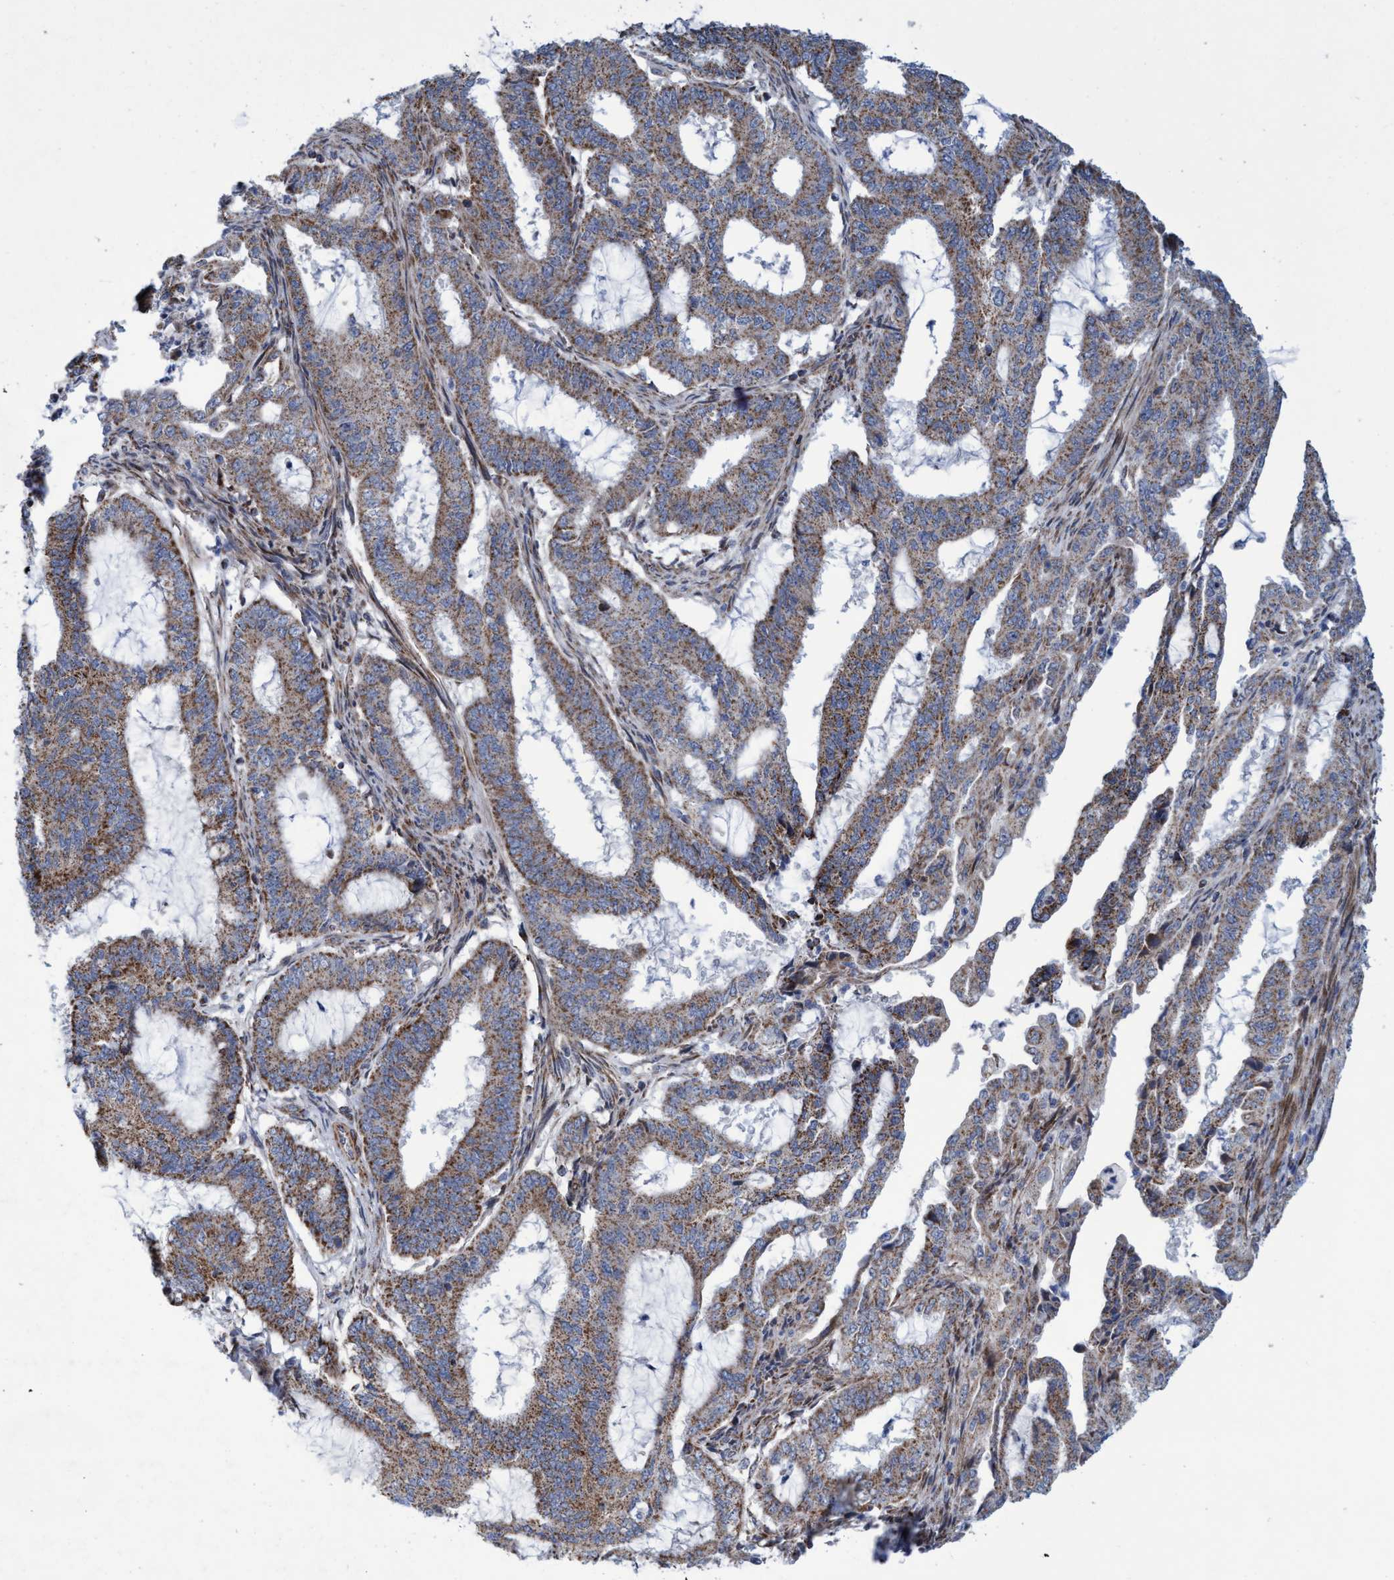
{"staining": {"intensity": "moderate", "quantity": ">75%", "location": "cytoplasmic/membranous"}, "tissue": "endometrial cancer", "cell_type": "Tumor cells", "image_type": "cancer", "snomed": [{"axis": "morphology", "description": "Adenocarcinoma, NOS"}, {"axis": "topography", "description": "Endometrium"}], "caption": "An IHC micrograph of tumor tissue is shown. Protein staining in brown highlights moderate cytoplasmic/membranous positivity in endometrial adenocarcinoma within tumor cells.", "gene": "POLR1F", "patient": {"sex": "female", "age": 51}}